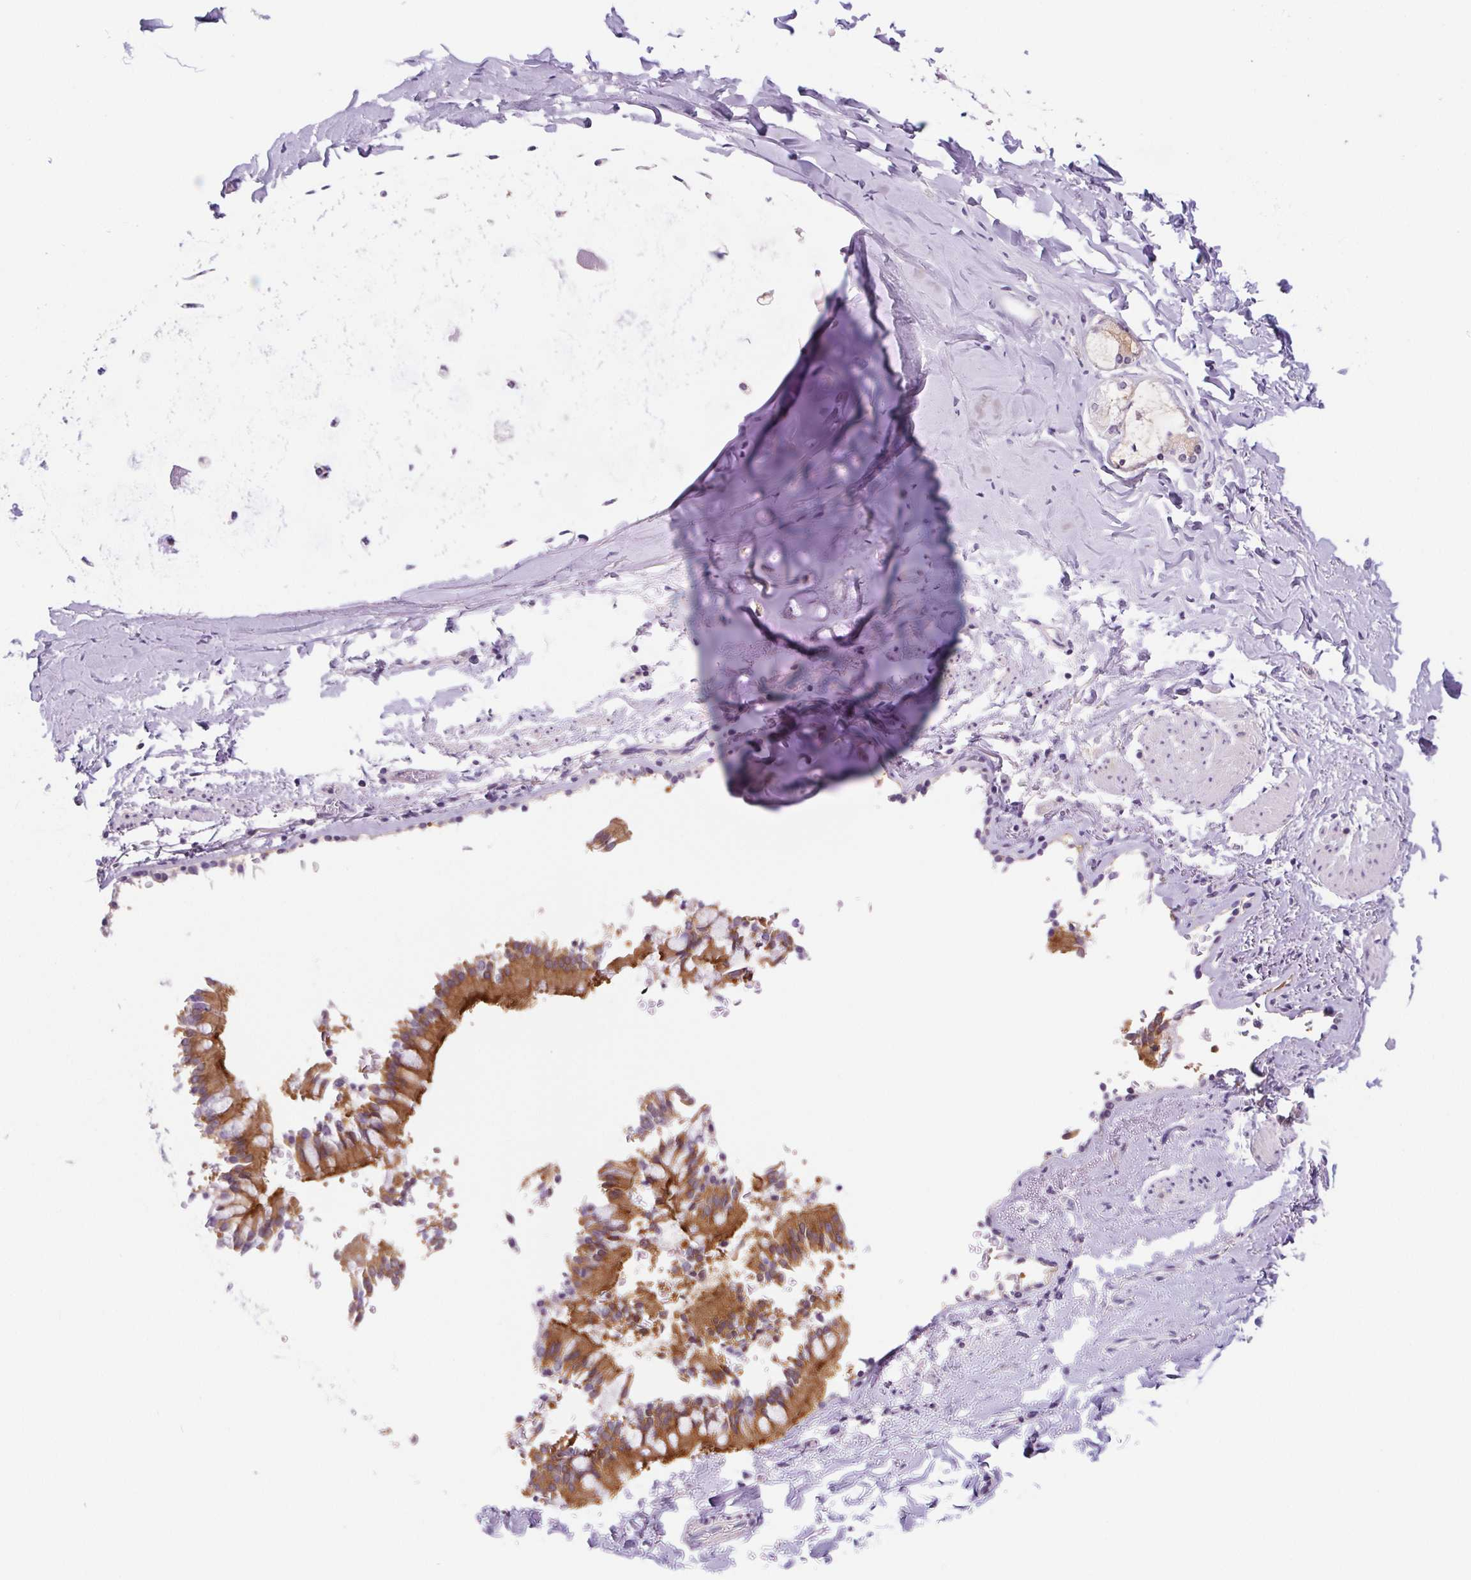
{"staining": {"intensity": "negative", "quantity": "none", "location": "none"}, "tissue": "soft tissue", "cell_type": "Chondrocytes", "image_type": "normal", "snomed": [{"axis": "morphology", "description": "Normal tissue, NOS"}, {"axis": "topography", "description": "Cartilage tissue"}, {"axis": "topography", "description": "Bronchus"}, {"axis": "topography", "description": "Peripheral nerve tissue"}], "caption": "The photomicrograph demonstrates no staining of chondrocytes in normal soft tissue. (Immunohistochemistry, brightfield microscopy, high magnification).", "gene": "DYNC2LI1", "patient": {"sex": "male", "age": 67}}